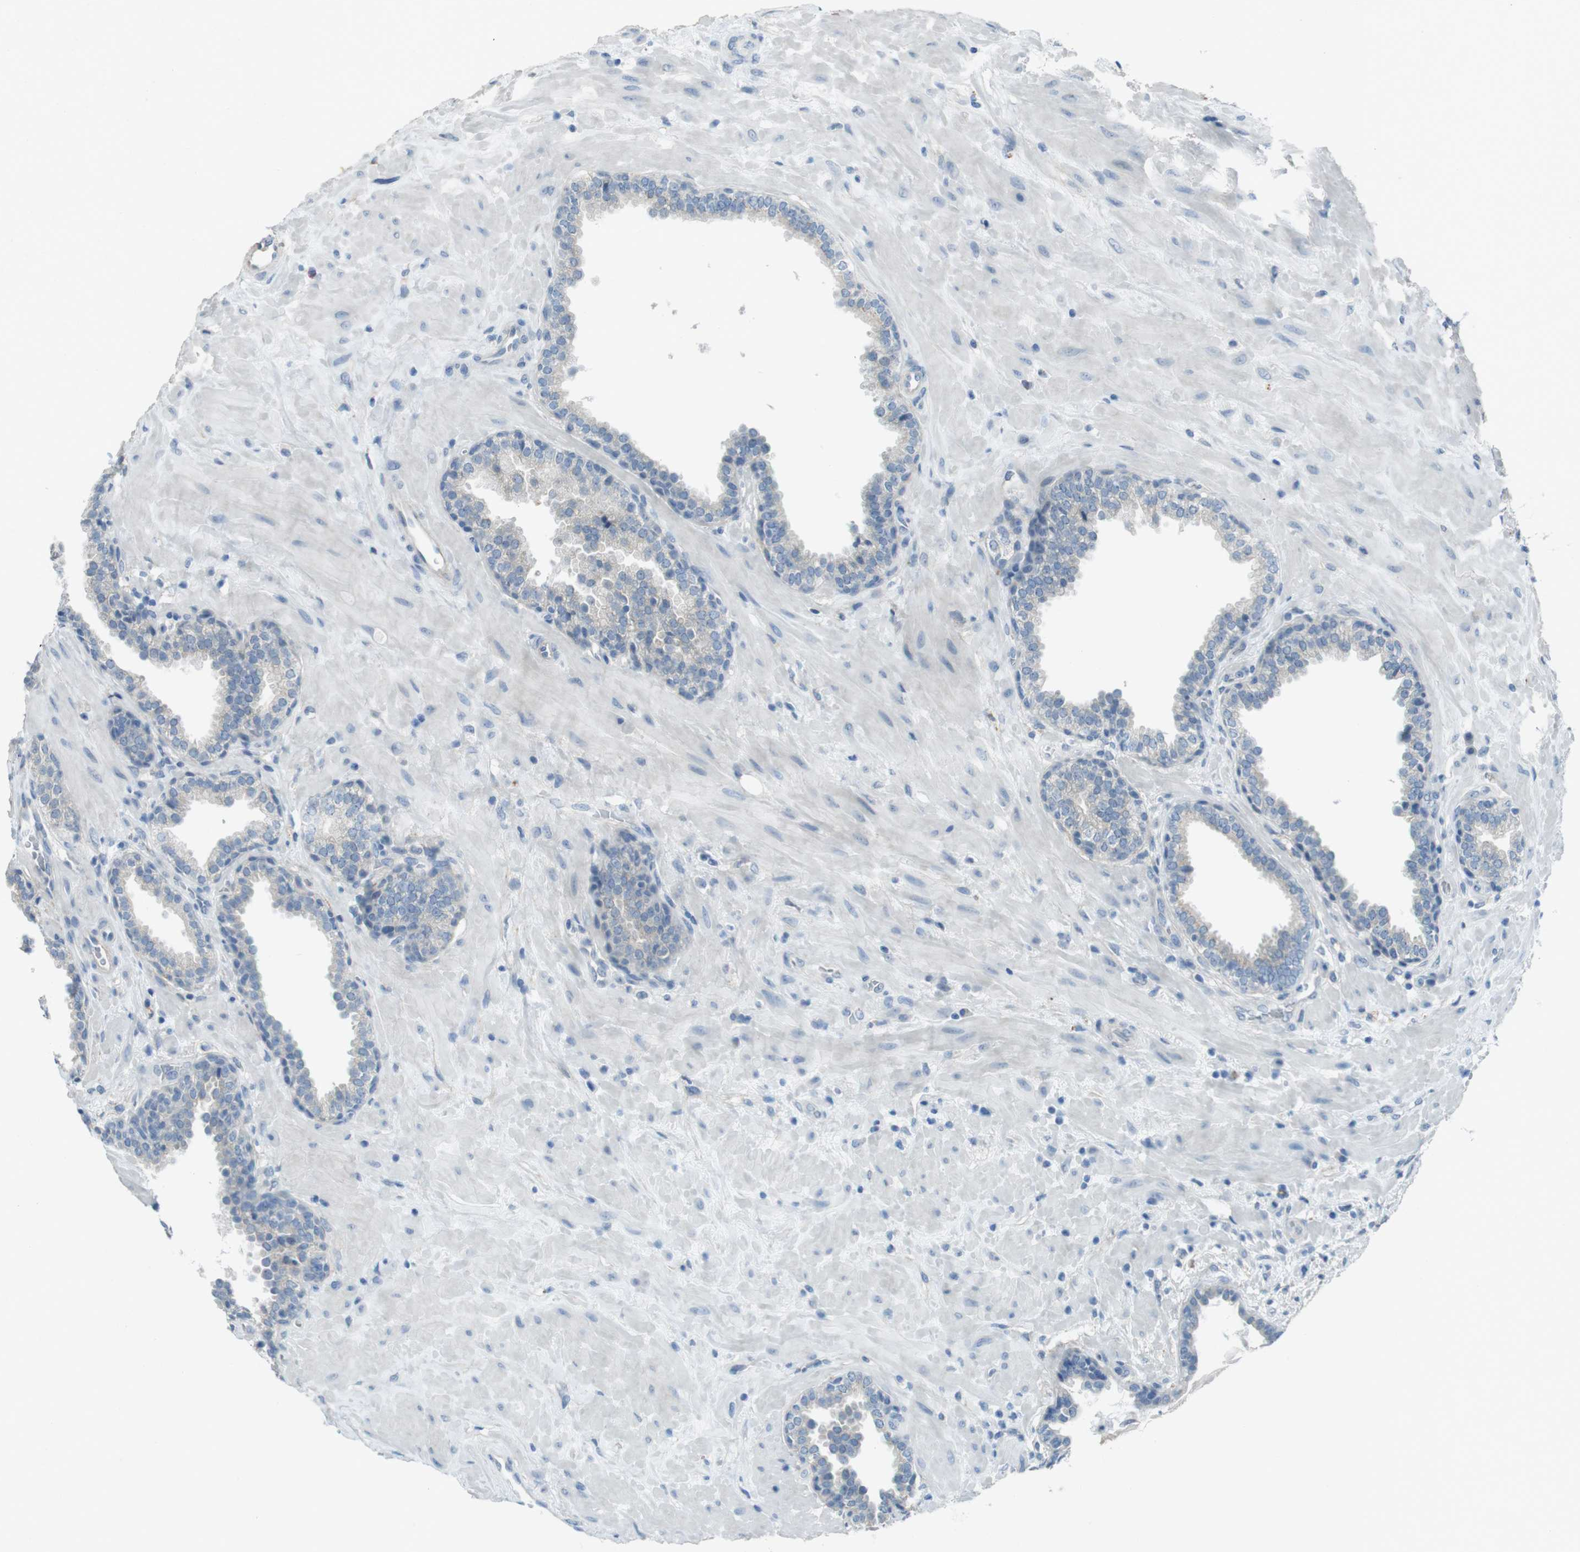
{"staining": {"intensity": "negative", "quantity": "none", "location": "none"}, "tissue": "prostate", "cell_type": "Glandular cells", "image_type": "normal", "snomed": [{"axis": "morphology", "description": "Normal tissue, NOS"}, {"axis": "topography", "description": "Prostate"}], "caption": "High power microscopy histopathology image of an immunohistochemistry (IHC) photomicrograph of unremarkable prostate, revealing no significant expression in glandular cells.", "gene": "ENTPD7", "patient": {"sex": "male", "age": 51}}